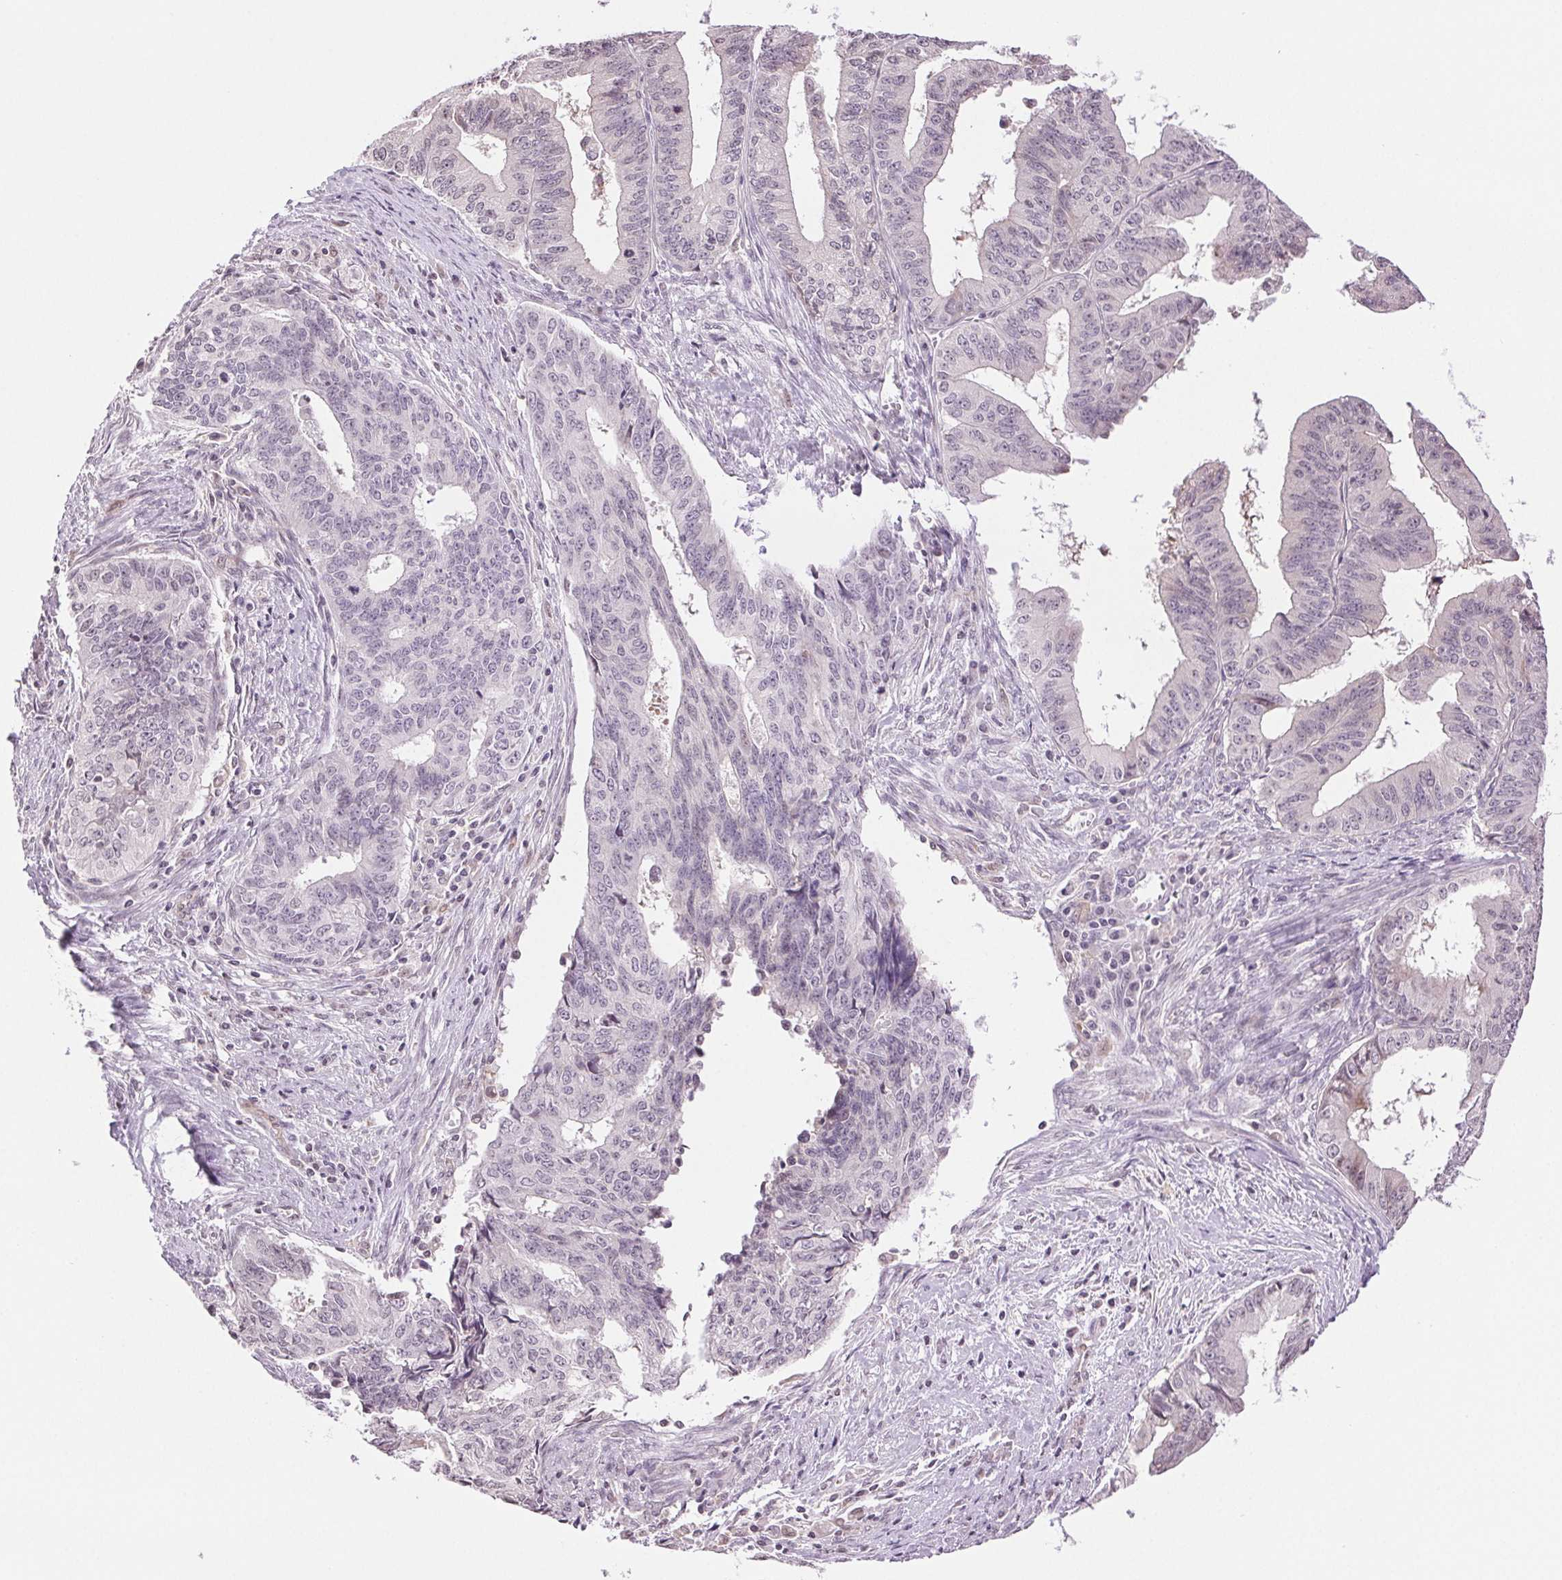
{"staining": {"intensity": "negative", "quantity": "none", "location": "none"}, "tissue": "endometrial cancer", "cell_type": "Tumor cells", "image_type": "cancer", "snomed": [{"axis": "morphology", "description": "Adenocarcinoma, NOS"}, {"axis": "topography", "description": "Endometrium"}], "caption": "Immunohistochemistry micrograph of human endometrial cancer (adenocarcinoma) stained for a protein (brown), which displays no positivity in tumor cells.", "gene": "TNNT3", "patient": {"sex": "female", "age": 65}}